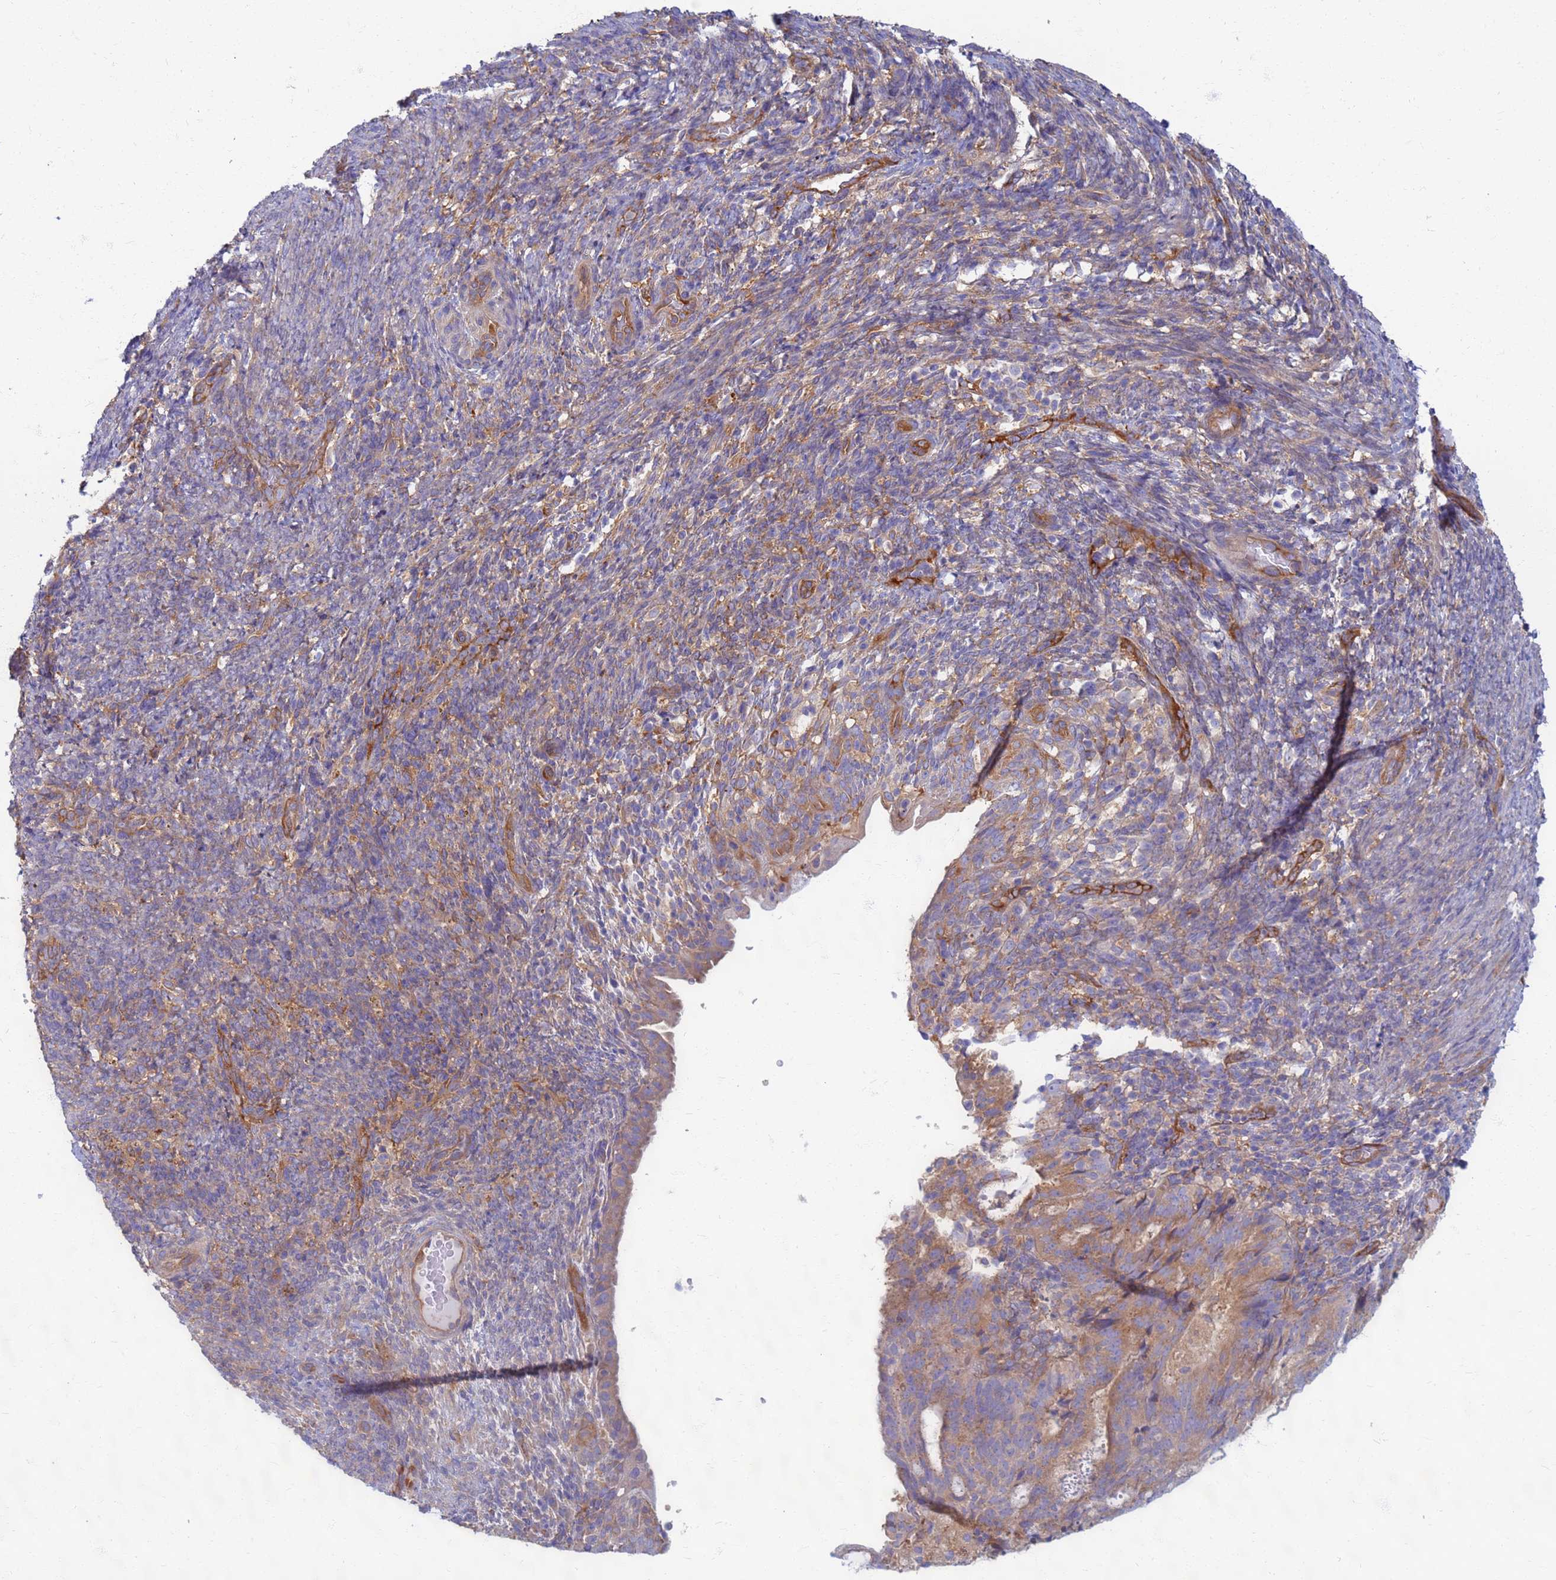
{"staining": {"intensity": "weak", "quantity": "25%-75%", "location": "cytoplasmic/membranous"}, "tissue": "endometrial cancer", "cell_type": "Tumor cells", "image_type": "cancer", "snomed": [{"axis": "morphology", "description": "Adenocarcinoma, NOS"}, {"axis": "topography", "description": "Endometrium"}], "caption": "This photomicrograph displays immunohistochemistry (IHC) staining of endometrial adenocarcinoma, with low weak cytoplasmic/membranous expression in about 25%-75% of tumor cells.", "gene": "EEA1", "patient": {"sex": "female", "age": 70}}